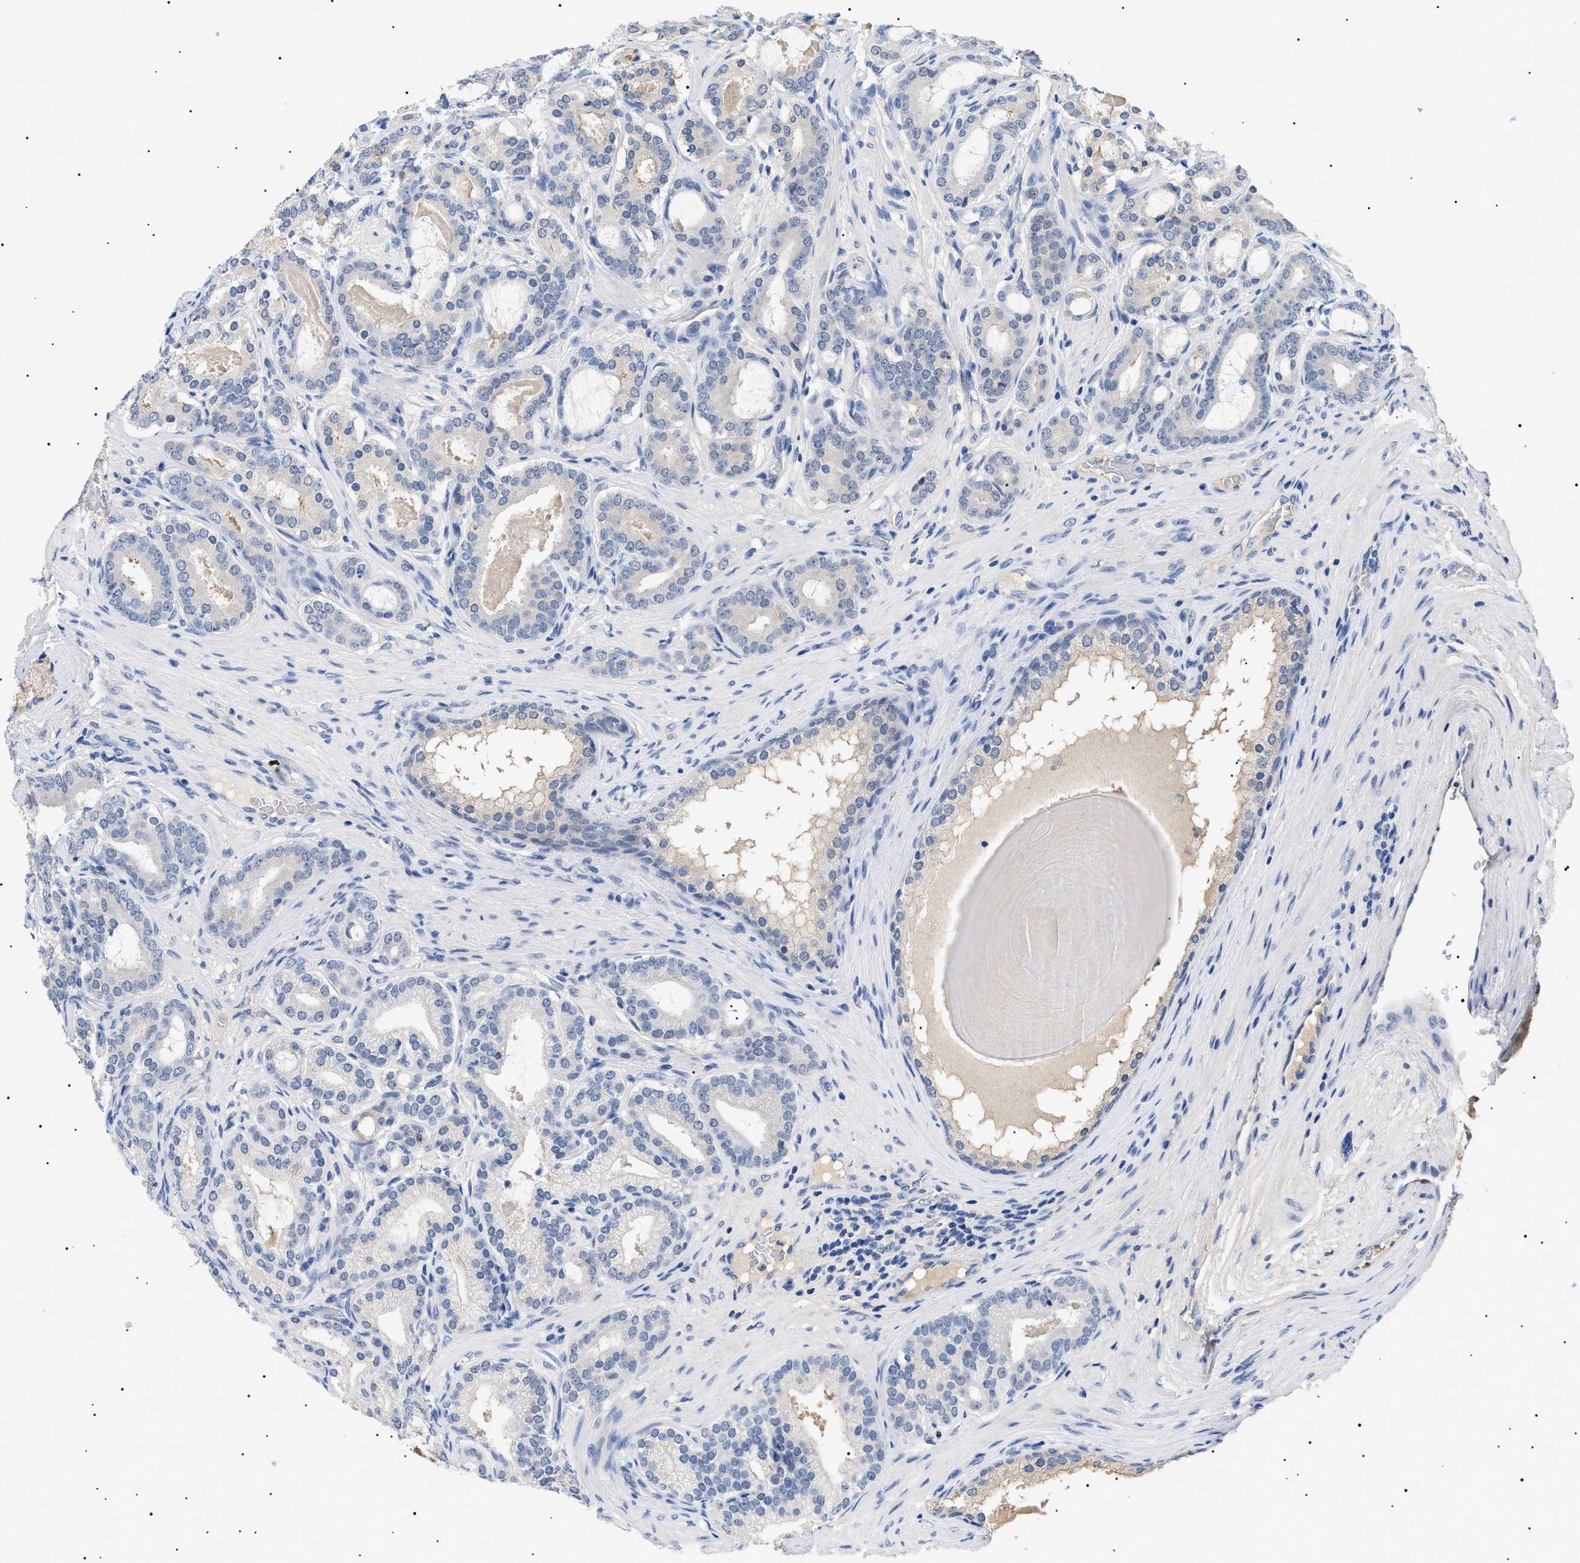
{"staining": {"intensity": "negative", "quantity": "none", "location": "none"}, "tissue": "prostate cancer", "cell_type": "Tumor cells", "image_type": "cancer", "snomed": [{"axis": "morphology", "description": "Adenocarcinoma, High grade"}, {"axis": "topography", "description": "Prostate"}], "caption": "An immunohistochemistry (IHC) photomicrograph of prostate cancer (high-grade adenocarcinoma) is shown. There is no staining in tumor cells of prostate cancer (high-grade adenocarcinoma).", "gene": "PRRT2", "patient": {"sex": "male", "age": 60}}